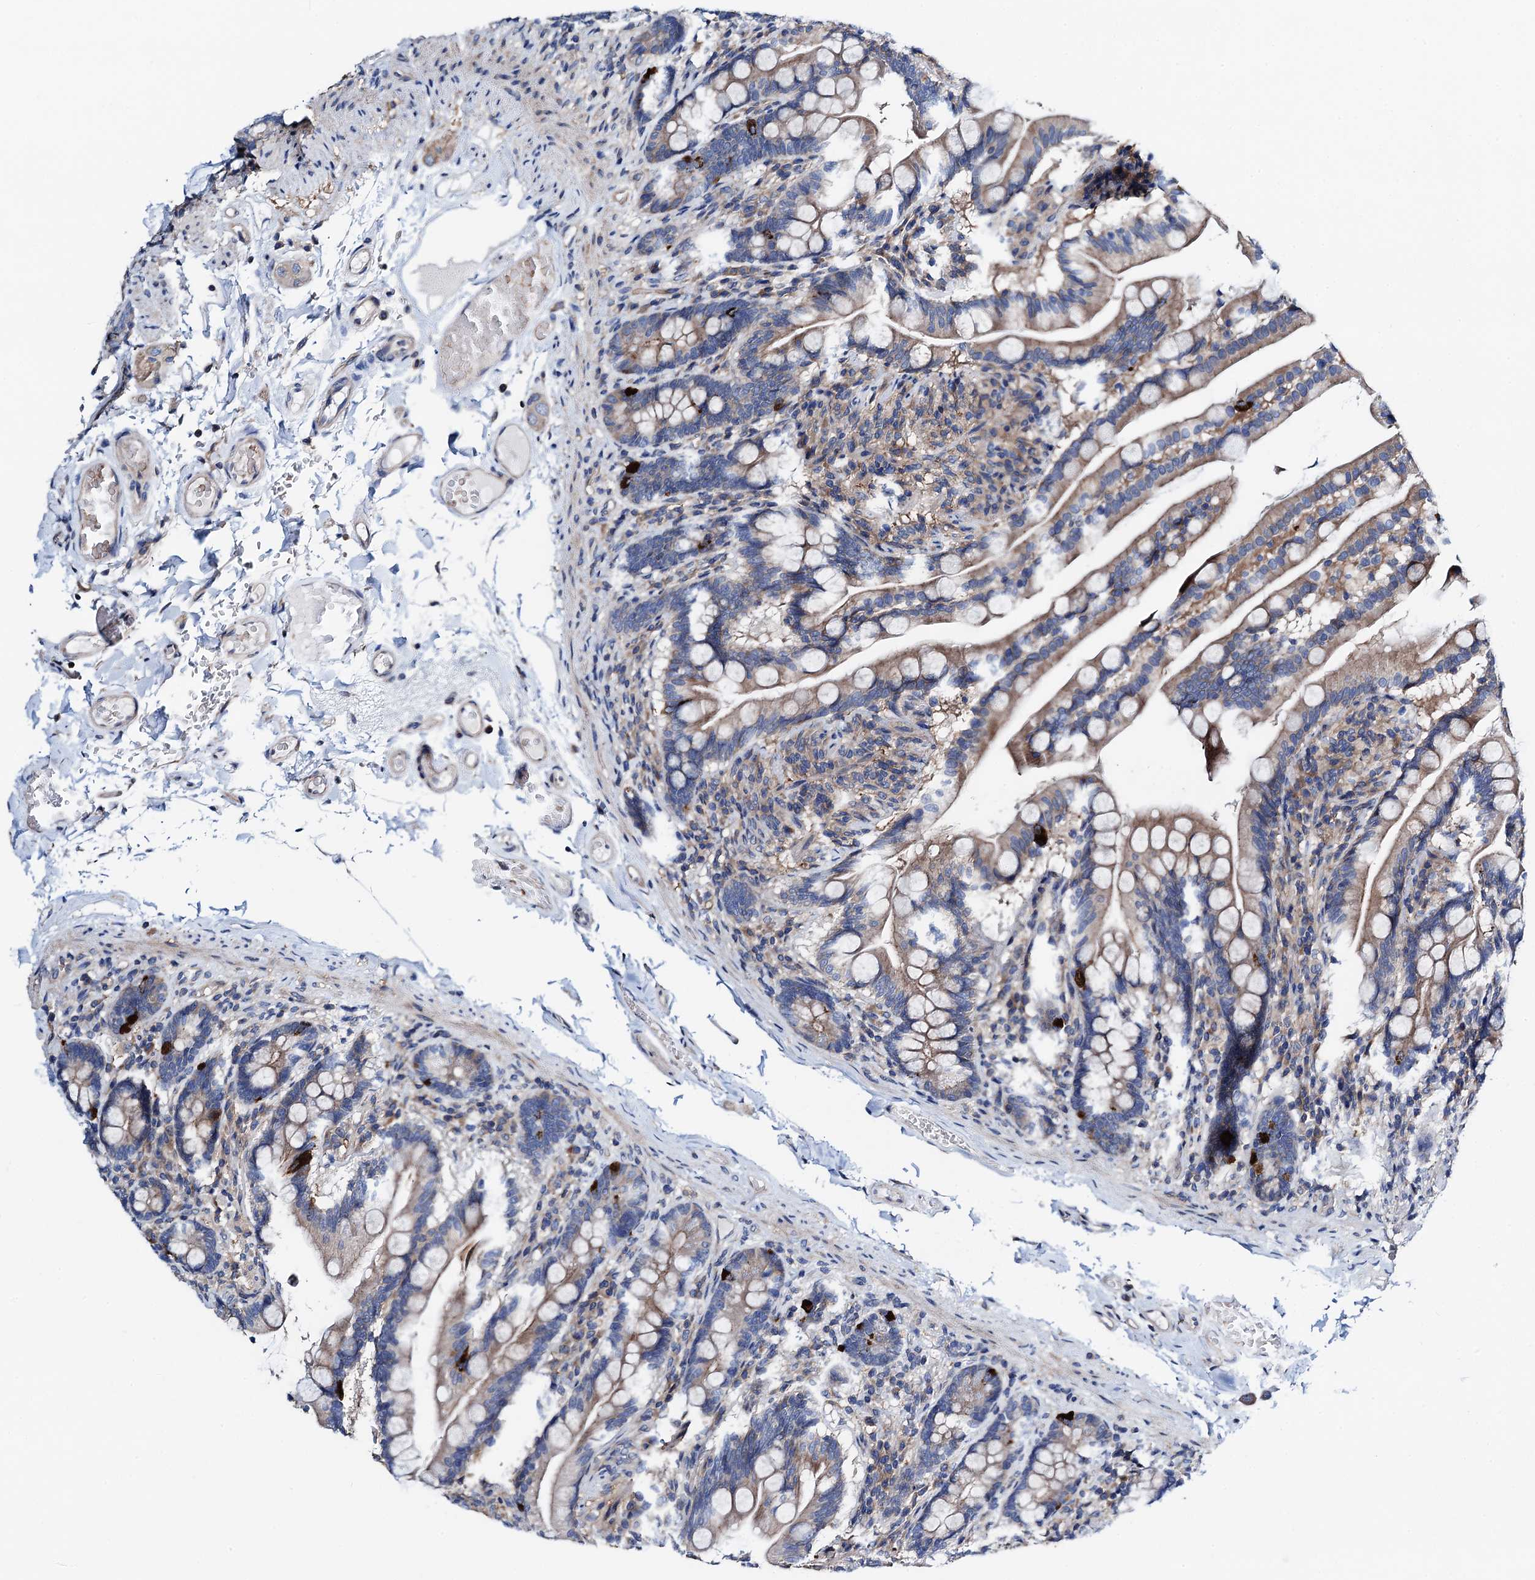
{"staining": {"intensity": "strong", "quantity": "<25%", "location": "cytoplasmic/membranous"}, "tissue": "small intestine", "cell_type": "Glandular cells", "image_type": "normal", "snomed": [{"axis": "morphology", "description": "Normal tissue, NOS"}, {"axis": "topography", "description": "Small intestine"}], "caption": "This micrograph demonstrates immunohistochemistry (IHC) staining of benign small intestine, with medium strong cytoplasmic/membranous positivity in approximately <25% of glandular cells.", "gene": "GCOM1", "patient": {"sex": "female", "age": 64}}